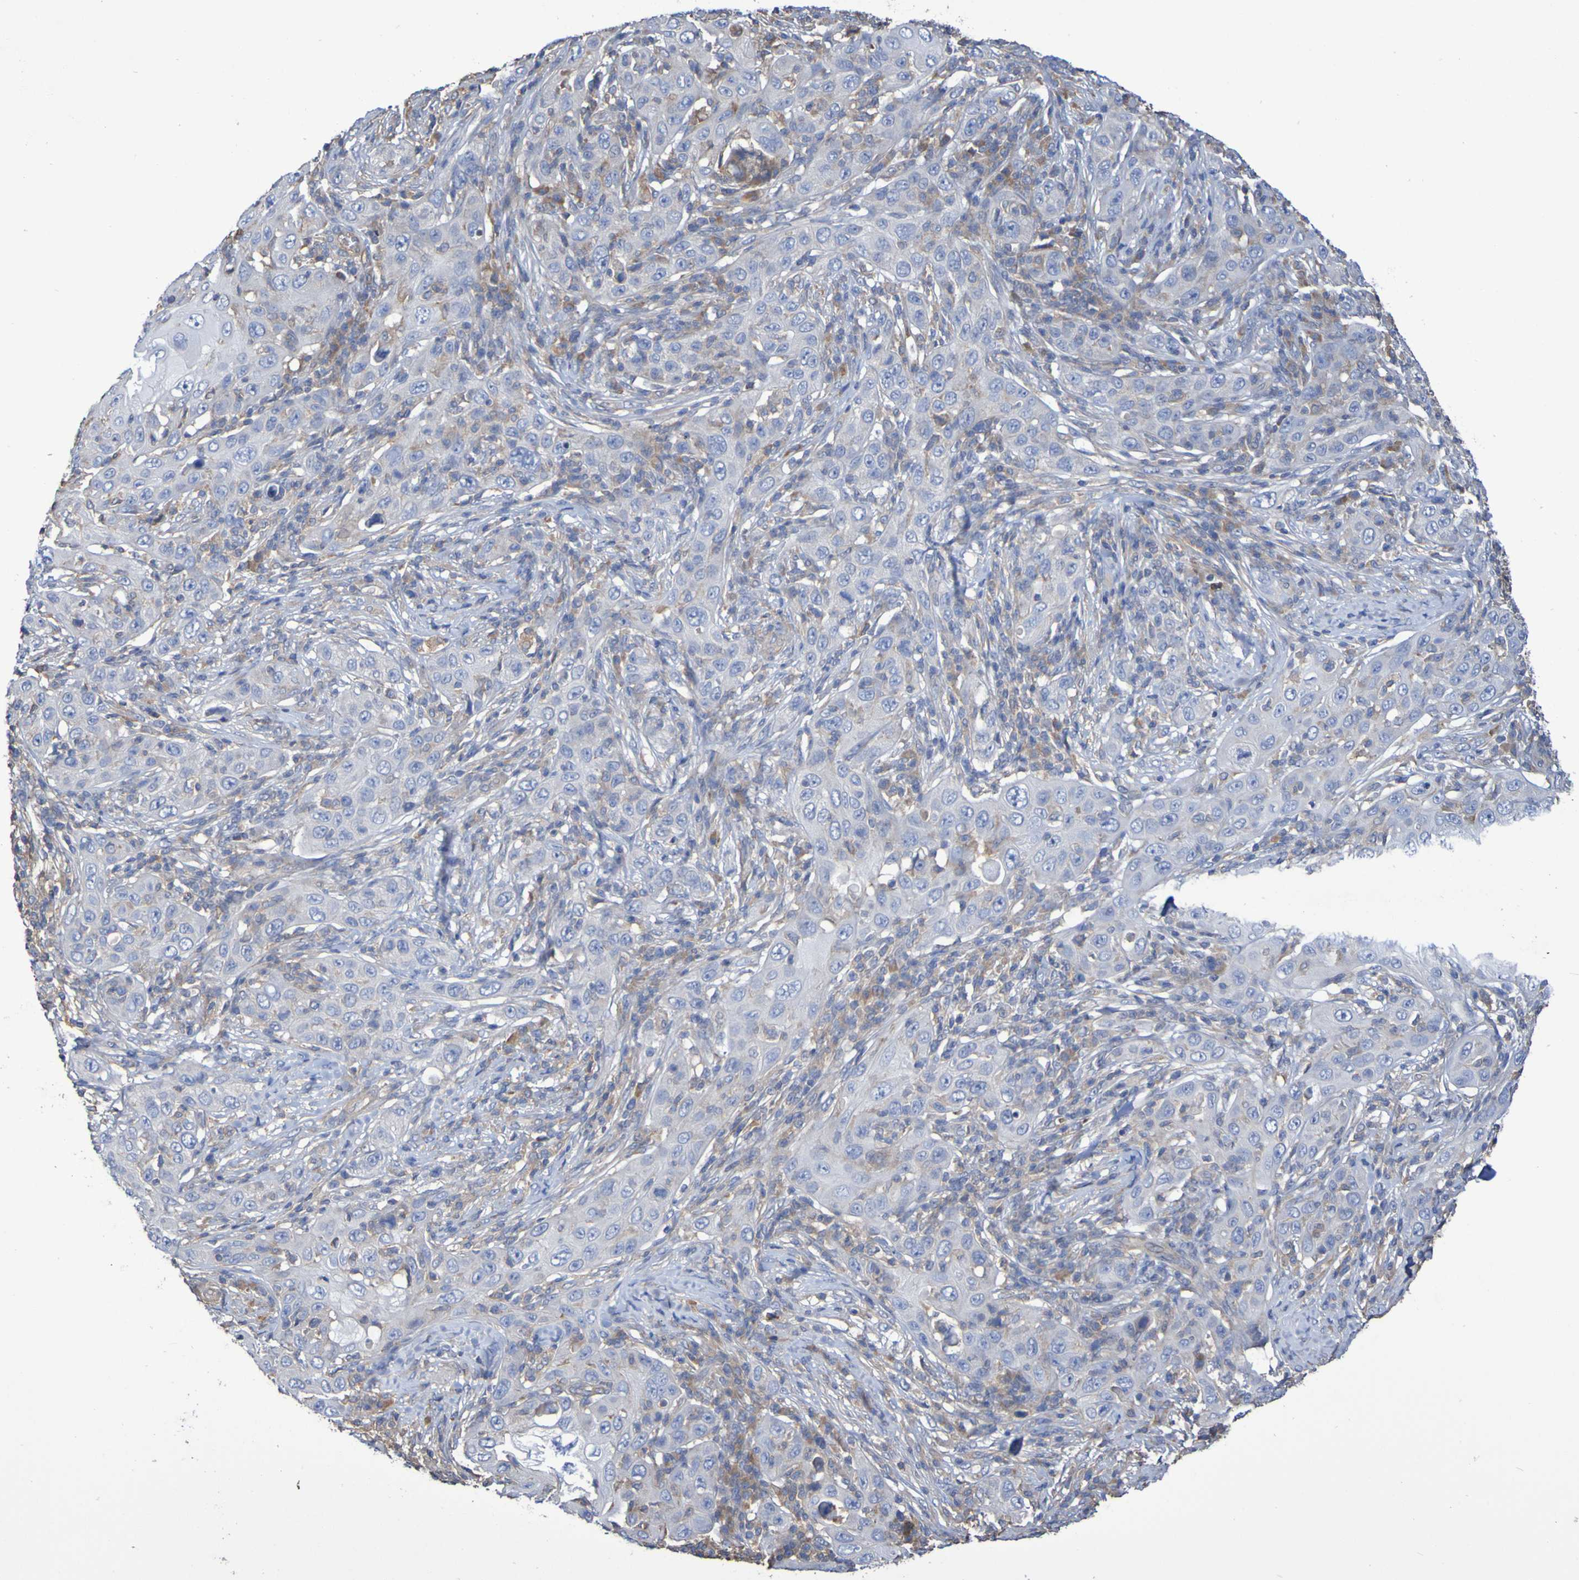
{"staining": {"intensity": "negative", "quantity": "none", "location": "none"}, "tissue": "skin cancer", "cell_type": "Tumor cells", "image_type": "cancer", "snomed": [{"axis": "morphology", "description": "Squamous cell carcinoma, NOS"}, {"axis": "topography", "description": "Skin"}], "caption": "This is a photomicrograph of immunohistochemistry staining of skin cancer, which shows no positivity in tumor cells.", "gene": "SYNJ1", "patient": {"sex": "female", "age": 88}}